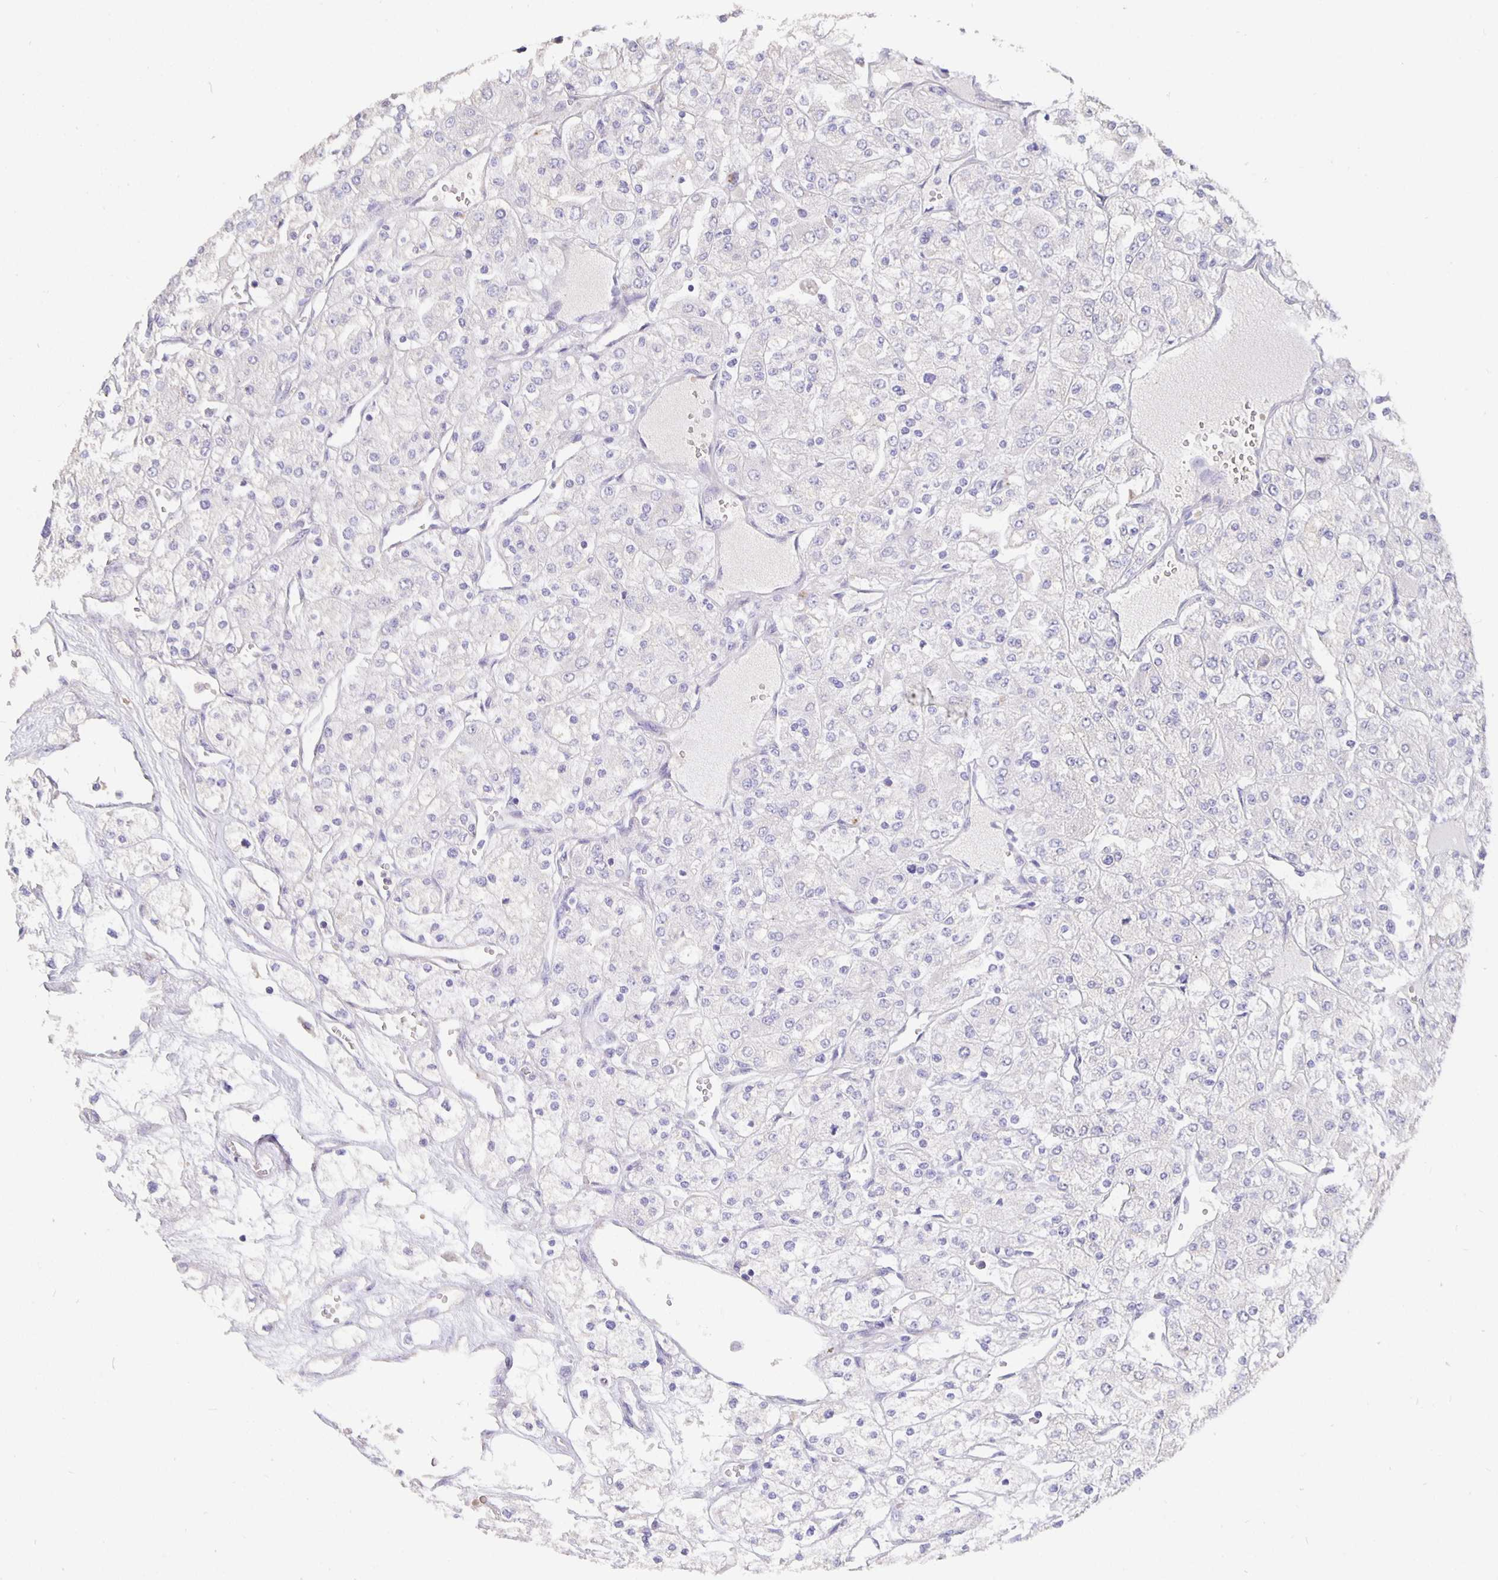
{"staining": {"intensity": "negative", "quantity": "none", "location": "none"}, "tissue": "renal cancer", "cell_type": "Tumor cells", "image_type": "cancer", "snomed": [{"axis": "morphology", "description": "Adenocarcinoma, NOS"}, {"axis": "topography", "description": "Kidney"}], "caption": "This is an immunohistochemistry micrograph of human renal cancer (adenocarcinoma). There is no expression in tumor cells.", "gene": "CFAP74", "patient": {"sex": "male", "age": 80}}